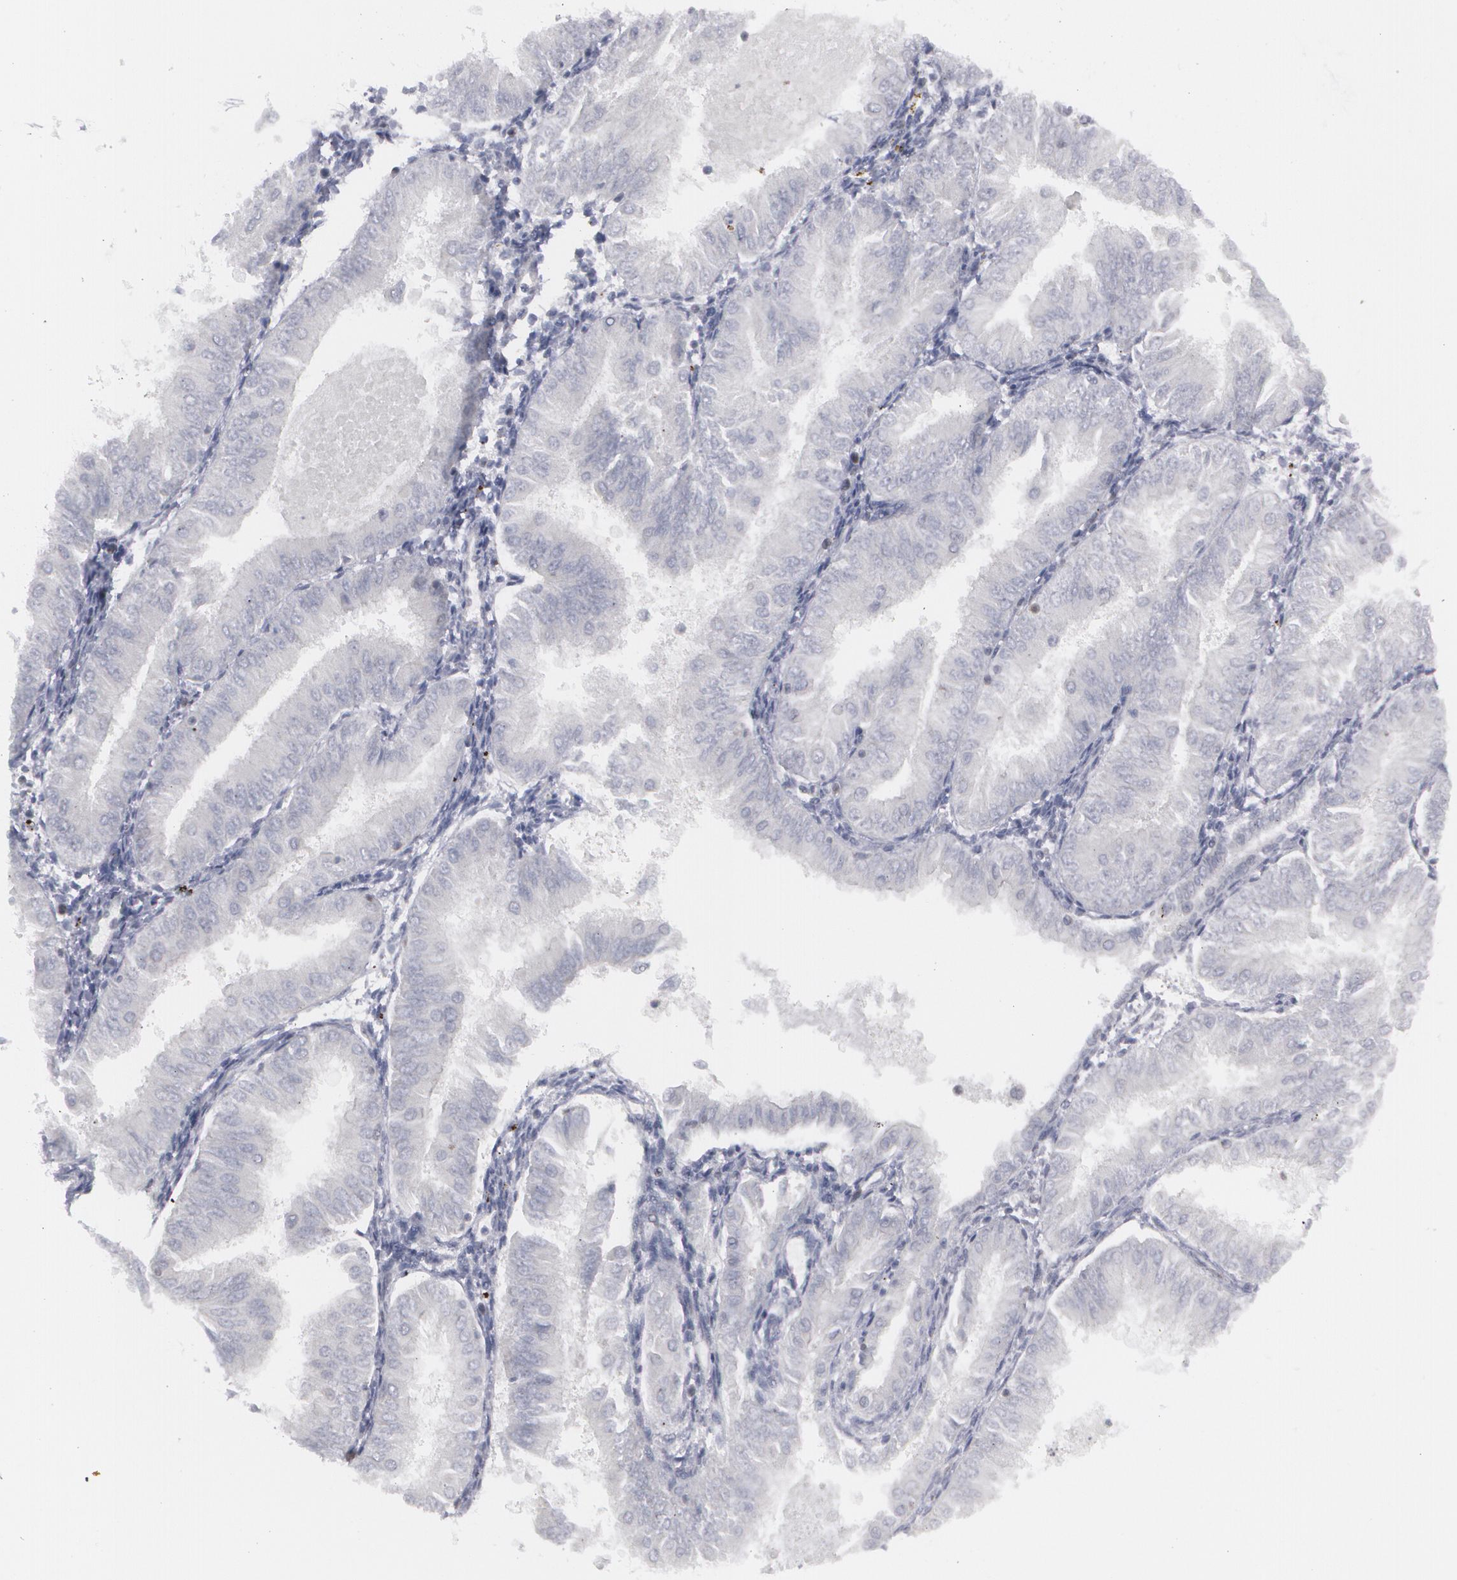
{"staining": {"intensity": "negative", "quantity": "none", "location": "none"}, "tissue": "endometrial cancer", "cell_type": "Tumor cells", "image_type": "cancer", "snomed": [{"axis": "morphology", "description": "Adenocarcinoma, NOS"}, {"axis": "topography", "description": "Endometrium"}], "caption": "The immunohistochemistry photomicrograph has no significant positivity in tumor cells of endometrial cancer (adenocarcinoma) tissue.", "gene": "MCL1", "patient": {"sex": "female", "age": 53}}